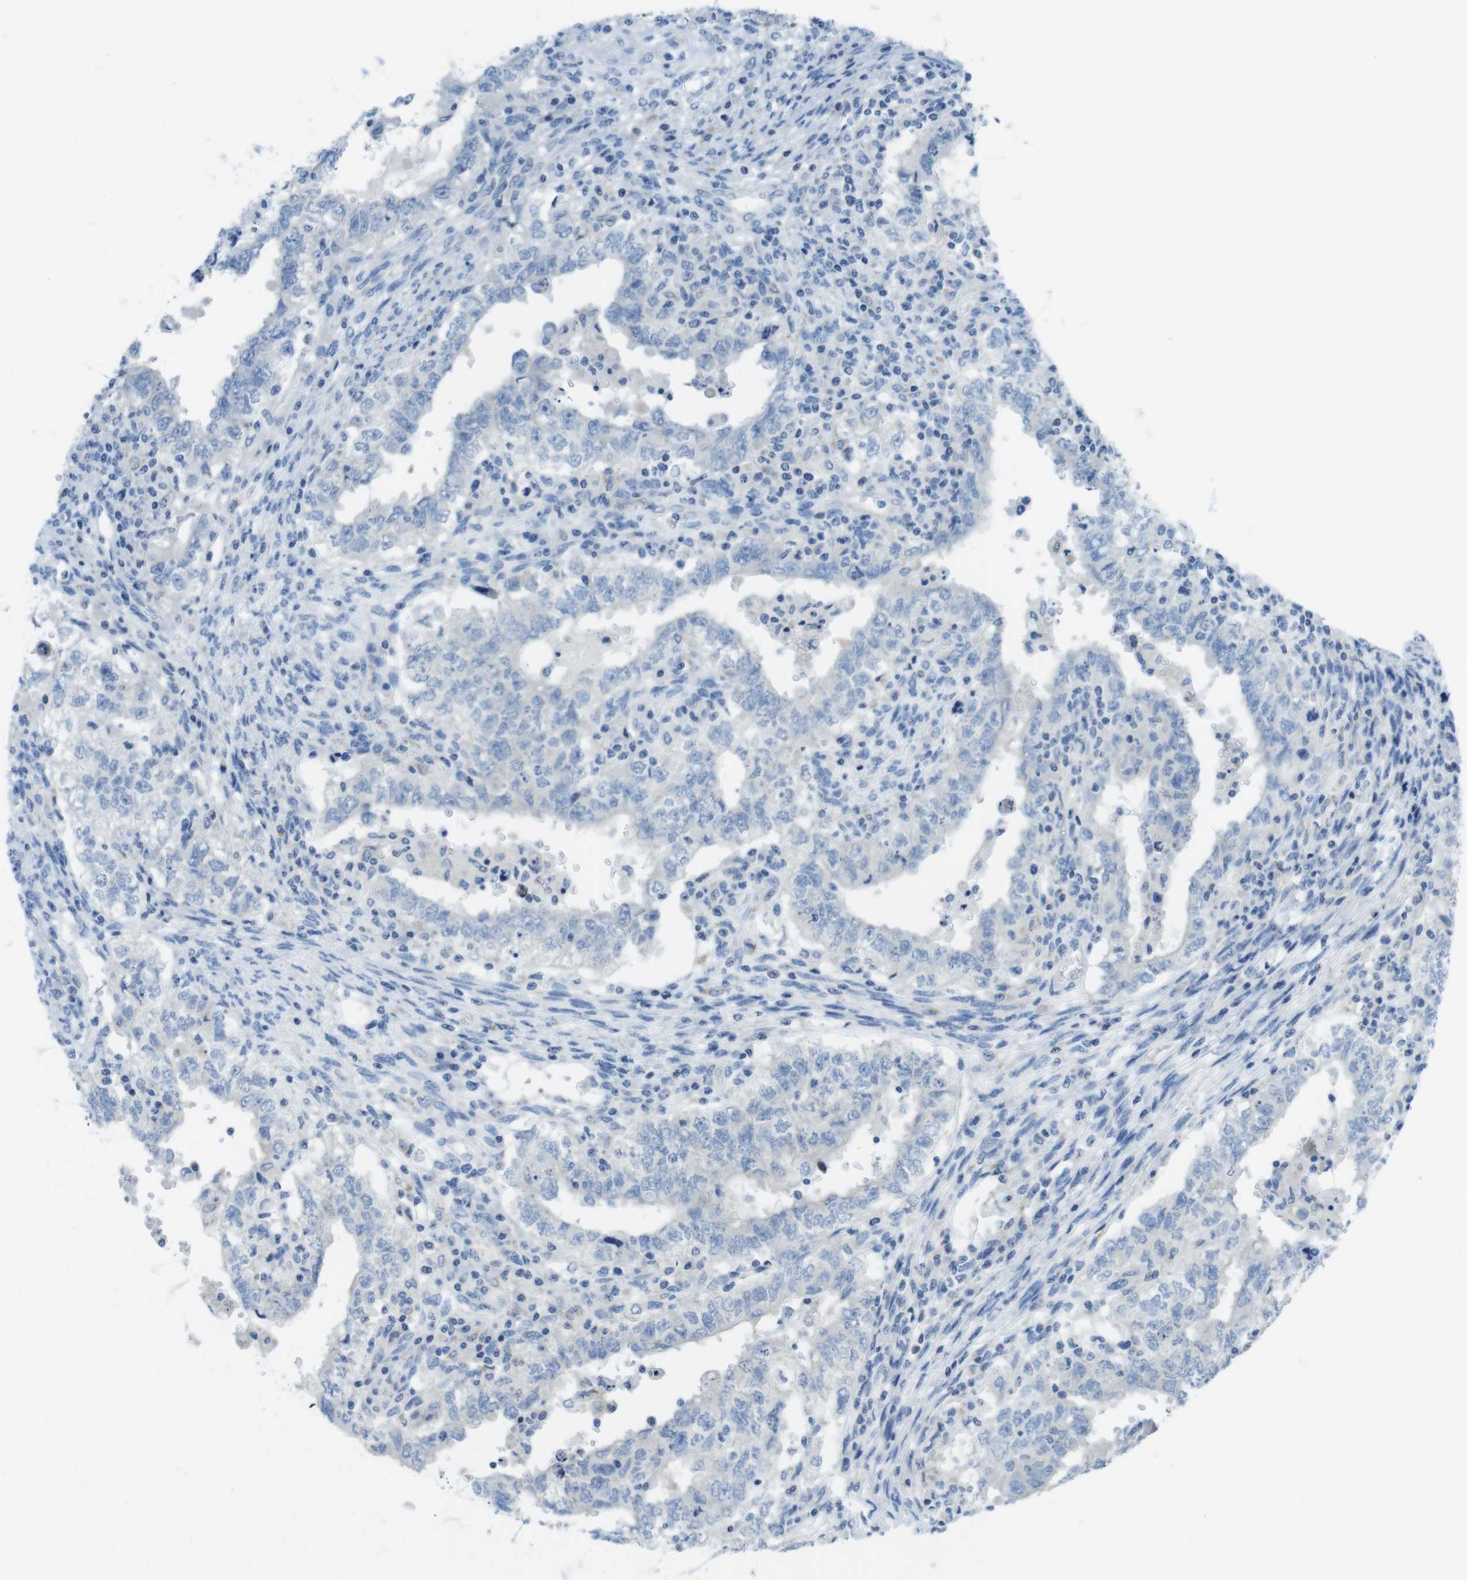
{"staining": {"intensity": "negative", "quantity": "none", "location": "none"}, "tissue": "testis cancer", "cell_type": "Tumor cells", "image_type": "cancer", "snomed": [{"axis": "morphology", "description": "Carcinoma, Embryonal, NOS"}, {"axis": "topography", "description": "Testis"}], "caption": "The photomicrograph displays no significant staining in tumor cells of testis cancer (embryonal carcinoma).", "gene": "ASIC5", "patient": {"sex": "male", "age": 26}}